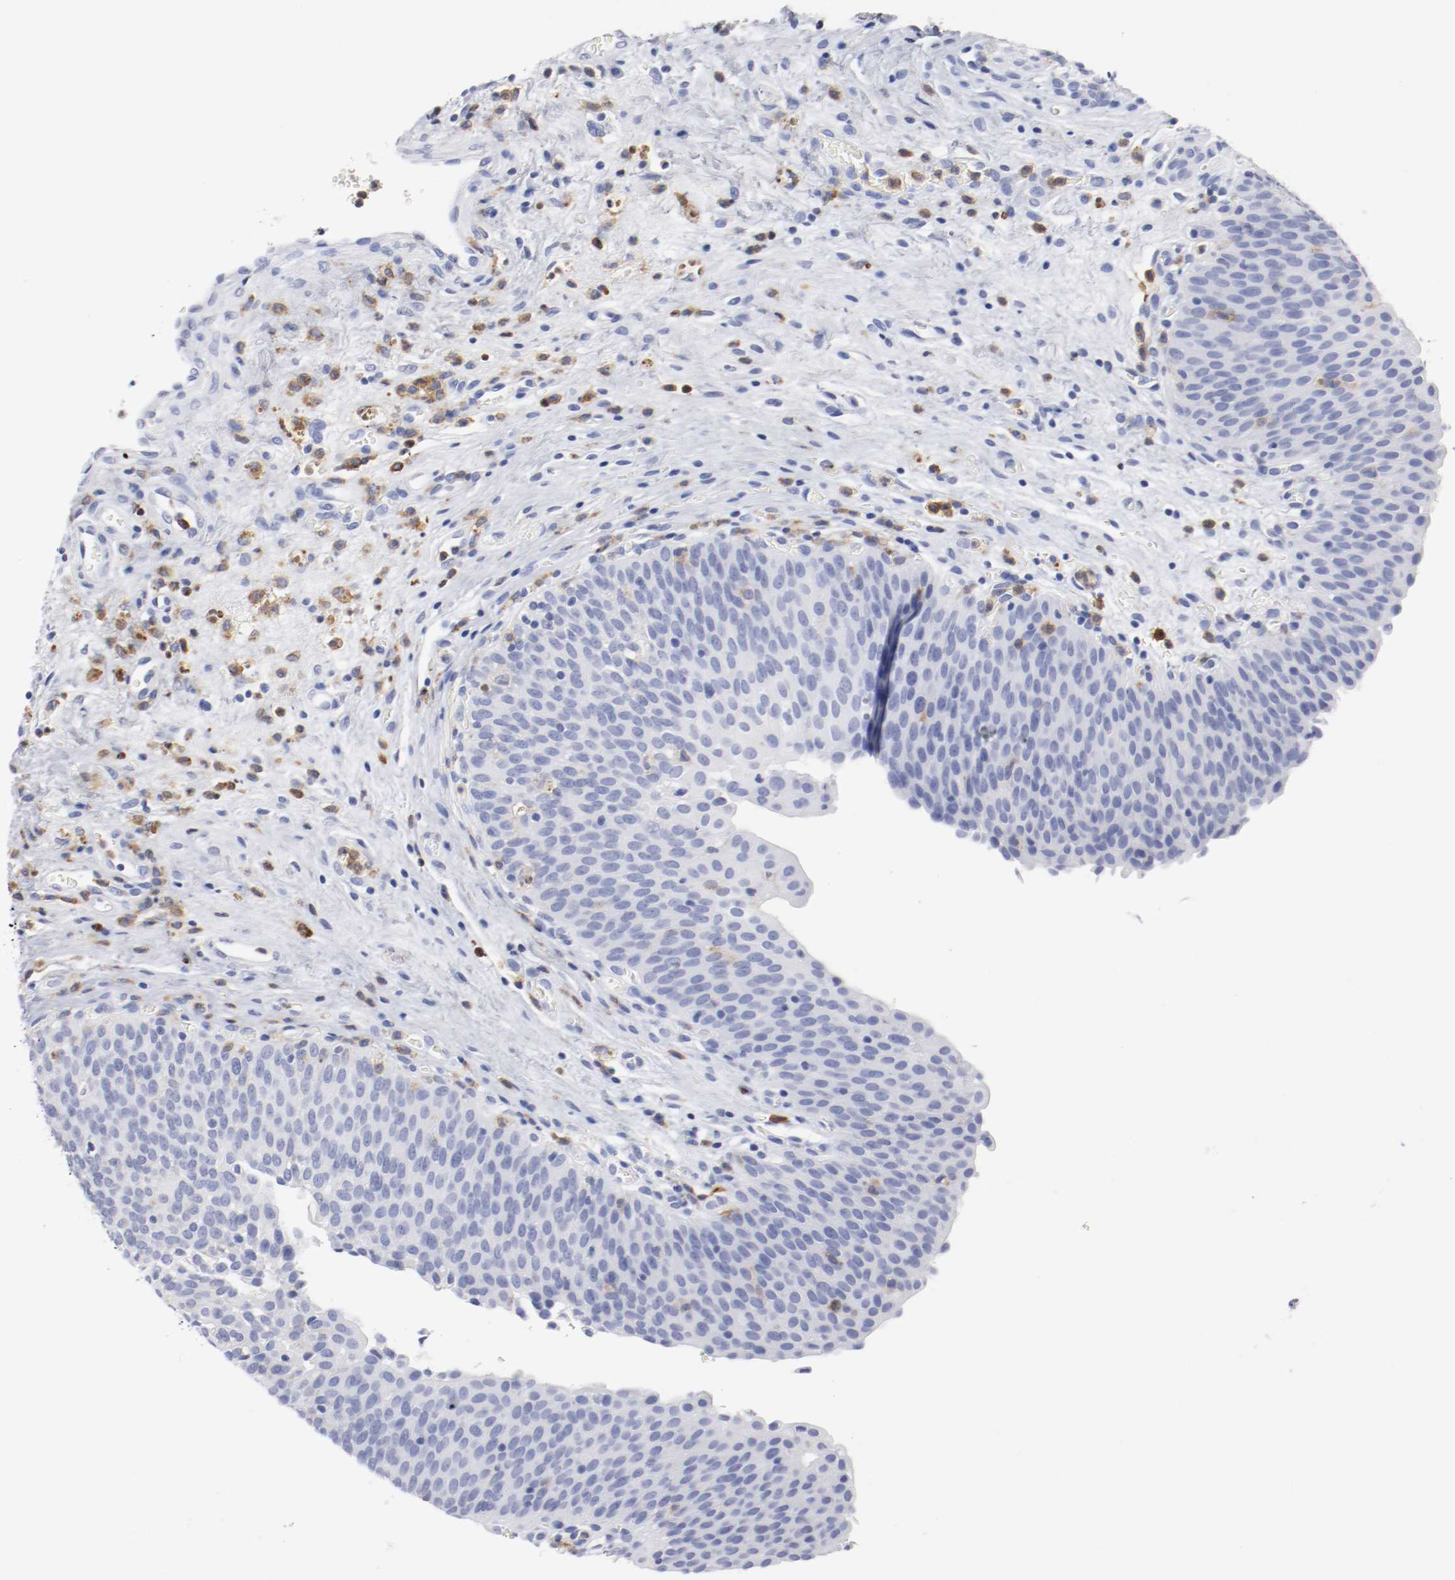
{"staining": {"intensity": "negative", "quantity": "none", "location": "none"}, "tissue": "urinary bladder", "cell_type": "Urothelial cells", "image_type": "normal", "snomed": [{"axis": "morphology", "description": "Normal tissue, NOS"}, {"axis": "morphology", "description": "Dysplasia, NOS"}, {"axis": "topography", "description": "Urinary bladder"}], "caption": "Immunohistochemistry (IHC) of unremarkable urinary bladder reveals no staining in urothelial cells.", "gene": "ITGAX", "patient": {"sex": "male", "age": 35}}